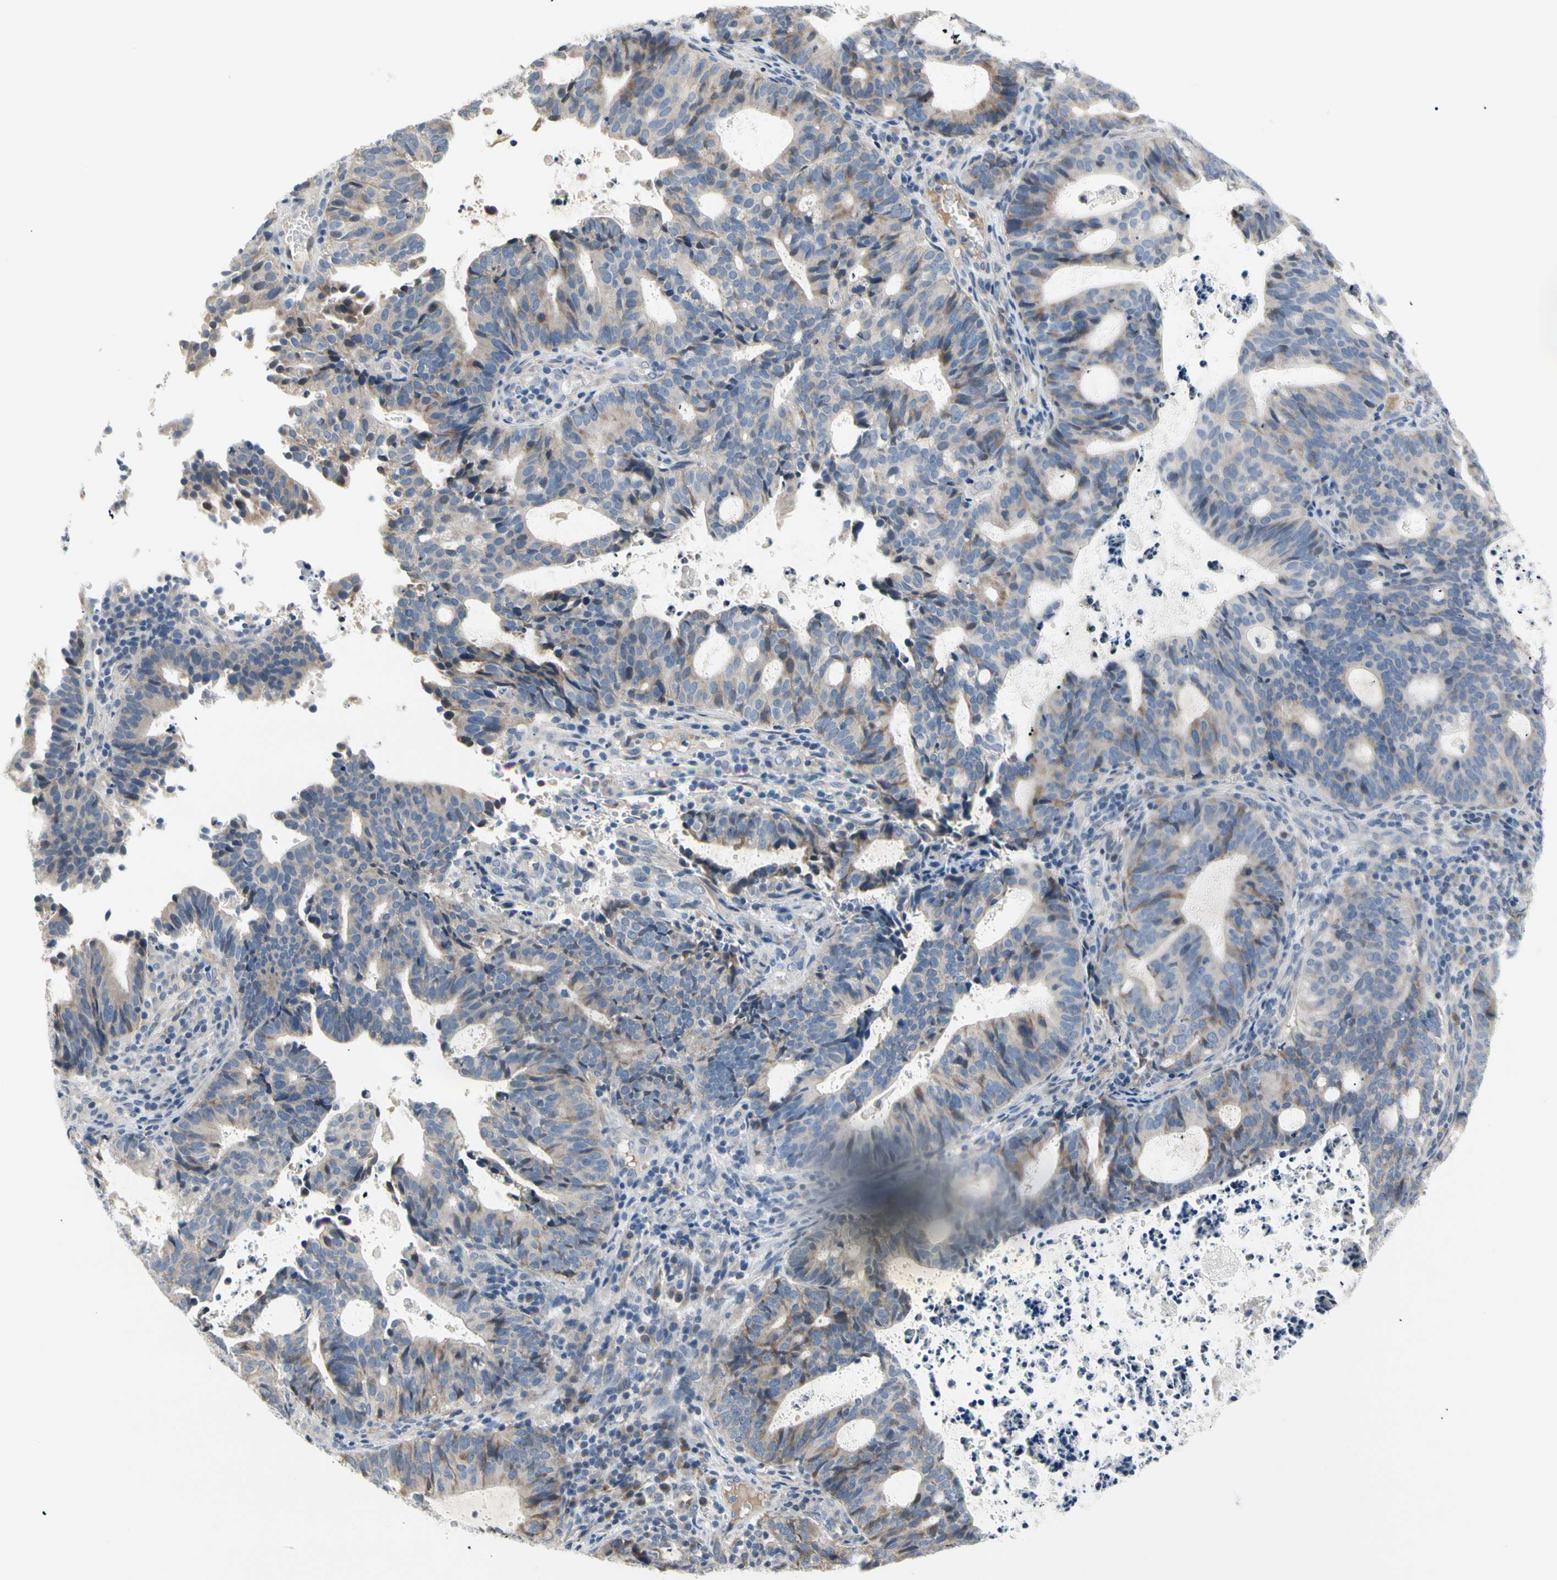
{"staining": {"intensity": "moderate", "quantity": "<25%", "location": "cytoplasmic/membranous"}, "tissue": "endometrial cancer", "cell_type": "Tumor cells", "image_type": "cancer", "snomed": [{"axis": "morphology", "description": "Adenocarcinoma, NOS"}, {"axis": "topography", "description": "Uterus"}], "caption": "DAB (3,3'-diaminobenzidine) immunohistochemical staining of human endometrial cancer (adenocarcinoma) shows moderate cytoplasmic/membranous protein staining in approximately <25% of tumor cells. Nuclei are stained in blue.", "gene": "NFASC", "patient": {"sex": "female", "age": 83}}